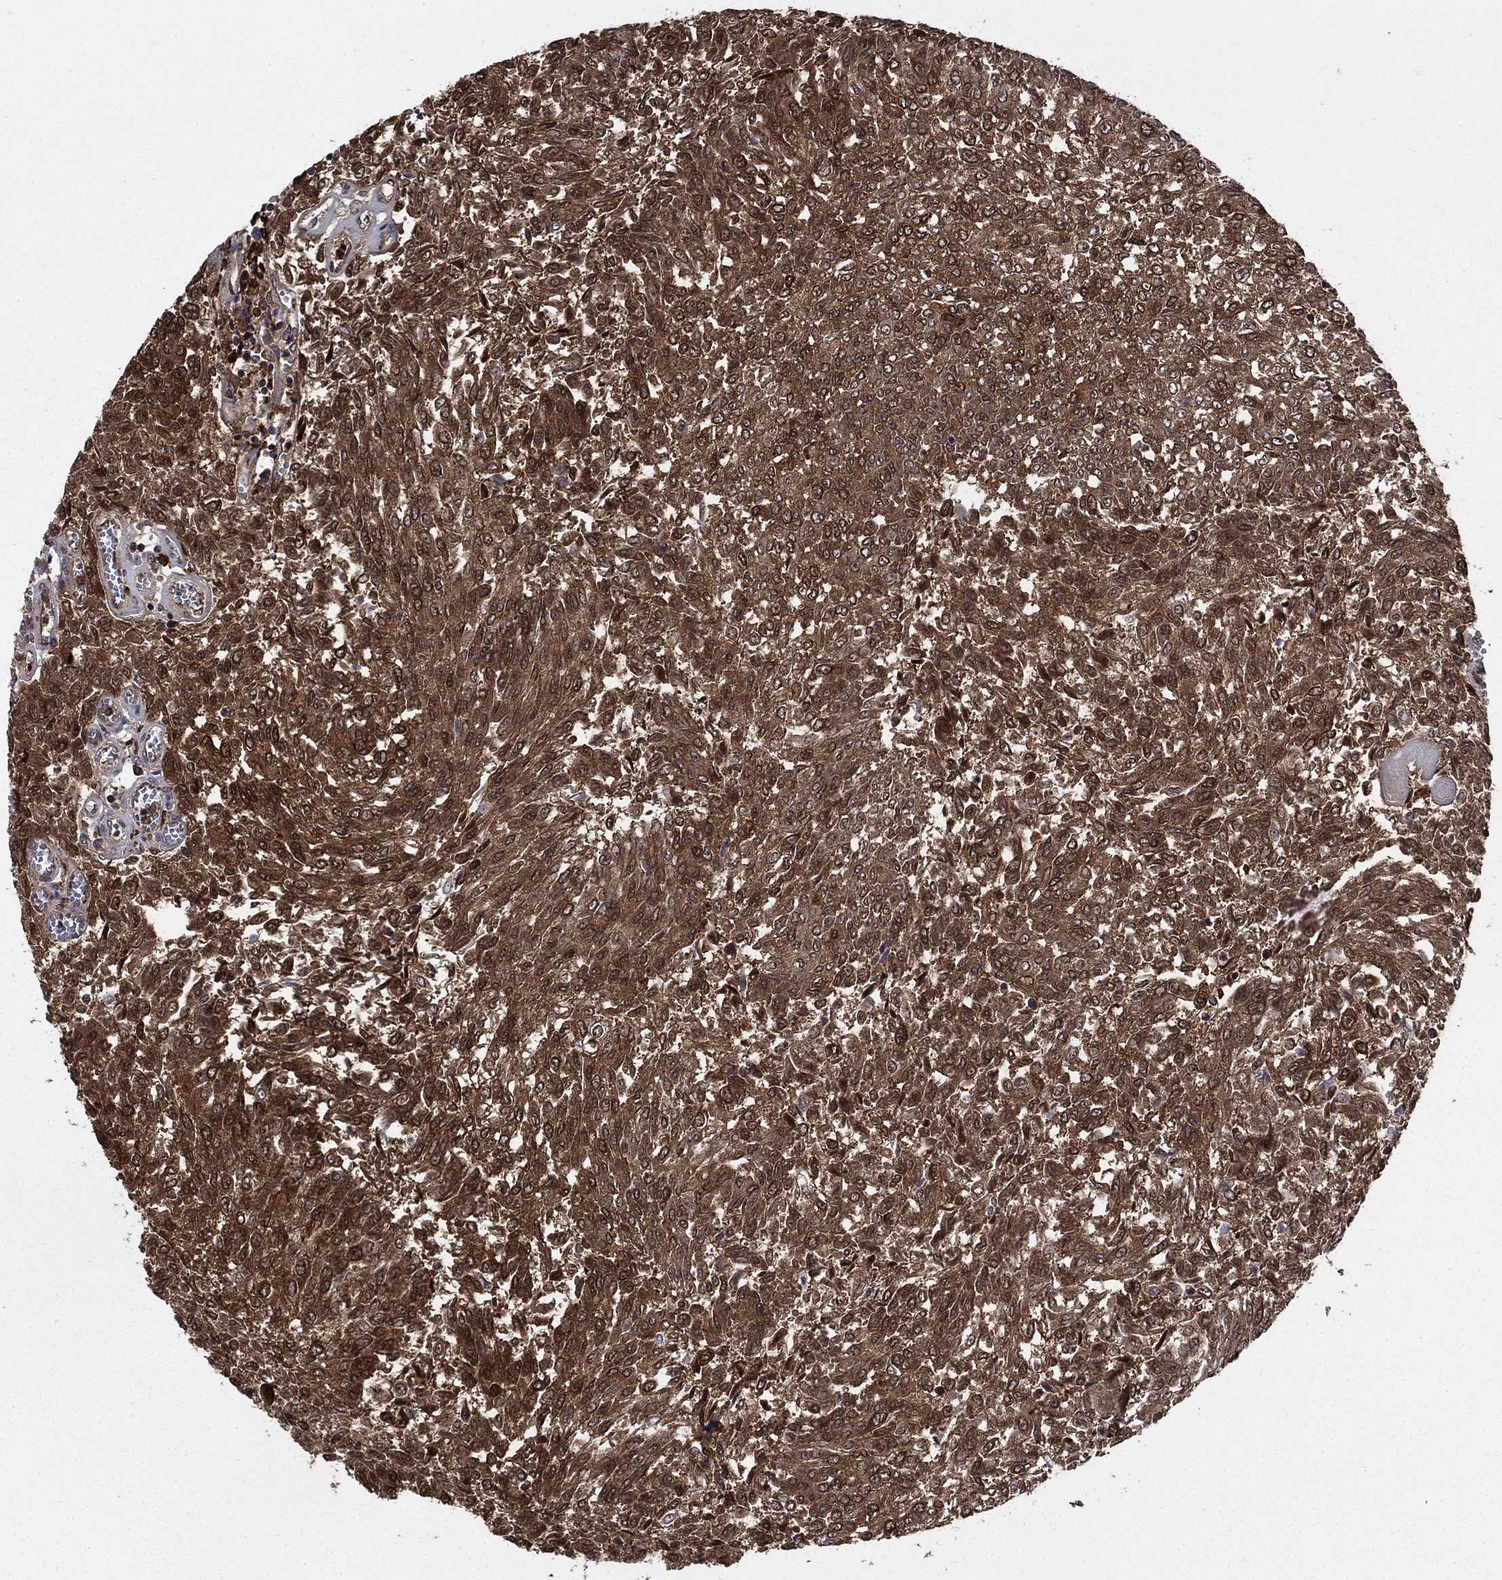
{"staining": {"intensity": "strong", "quantity": ">75%", "location": "cytoplasmic/membranous"}, "tissue": "urothelial cancer", "cell_type": "Tumor cells", "image_type": "cancer", "snomed": [{"axis": "morphology", "description": "Urothelial carcinoma, Low grade"}, {"axis": "topography", "description": "Urinary bladder"}], "caption": "The histopathology image demonstrates immunohistochemical staining of urothelial carcinoma (low-grade). There is strong cytoplasmic/membranous expression is present in approximately >75% of tumor cells. The staining was performed using DAB (3,3'-diaminobenzidine), with brown indicating positive protein expression. Nuclei are stained blue with hematoxylin.", "gene": "CACYBP", "patient": {"sex": "male", "age": 78}}